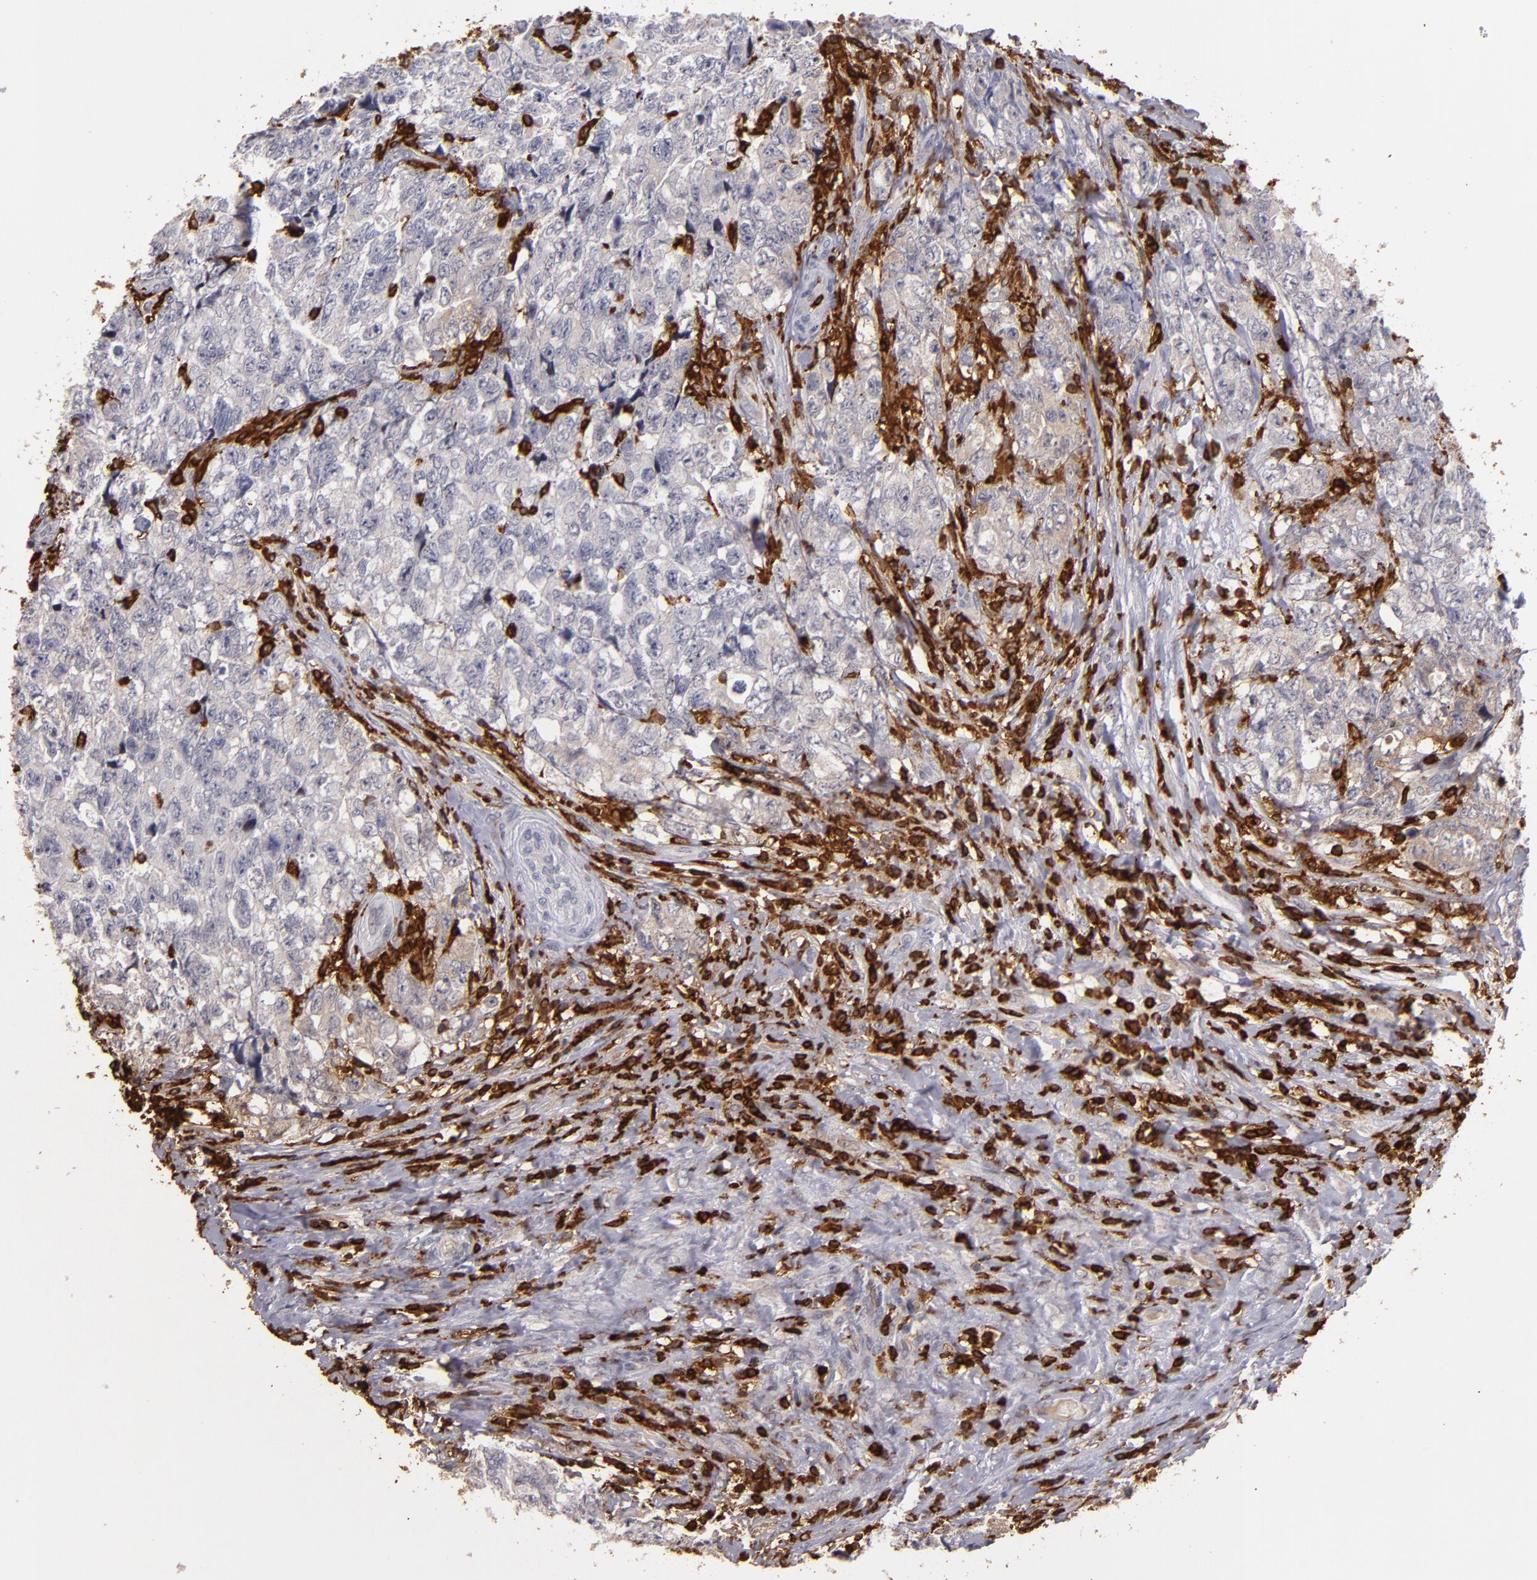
{"staining": {"intensity": "weak", "quantity": "25%-75%", "location": "cytoplasmic/membranous"}, "tissue": "testis cancer", "cell_type": "Tumor cells", "image_type": "cancer", "snomed": [{"axis": "morphology", "description": "Carcinoma, Embryonal, NOS"}, {"axis": "topography", "description": "Testis"}], "caption": "About 25%-75% of tumor cells in human embryonal carcinoma (testis) exhibit weak cytoplasmic/membranous protein expression as visualized by brown immunohistochemical staining.", "gene": "WAS", "patient": {"sex": "male", "age": 31}}